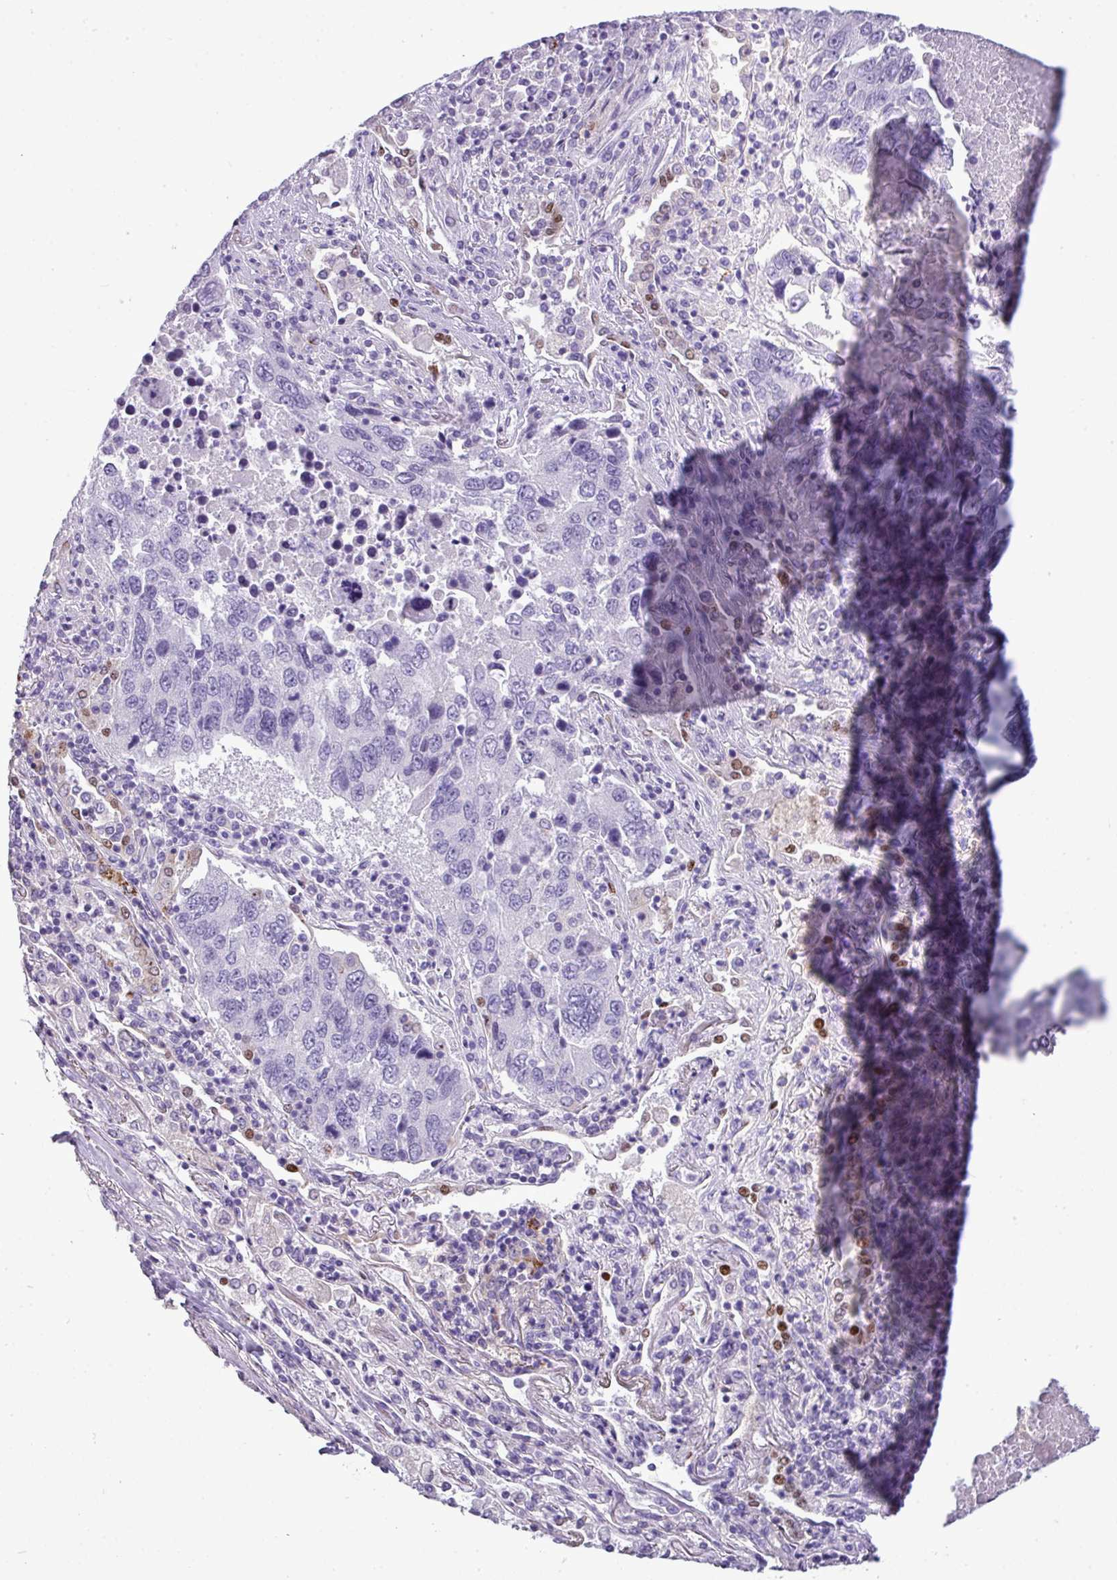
{"staining": {"intensity": "negative", "quantity": "none", "location": "none"}, "tissue": "lung cancer", "cell_type": "Tumor cells", "image_type": "cancer", "snomed": [{"axis": "morphology", "description": "Squamous cell carcinoma, NOS"}, {"axis": "topography", "description": "Lung"}], "caption": "Image shows no significant protein positivity in tumor cells of lung cancer.", "gene": "RBMXL2", "patient": {"sex": "female", "age": 66}}